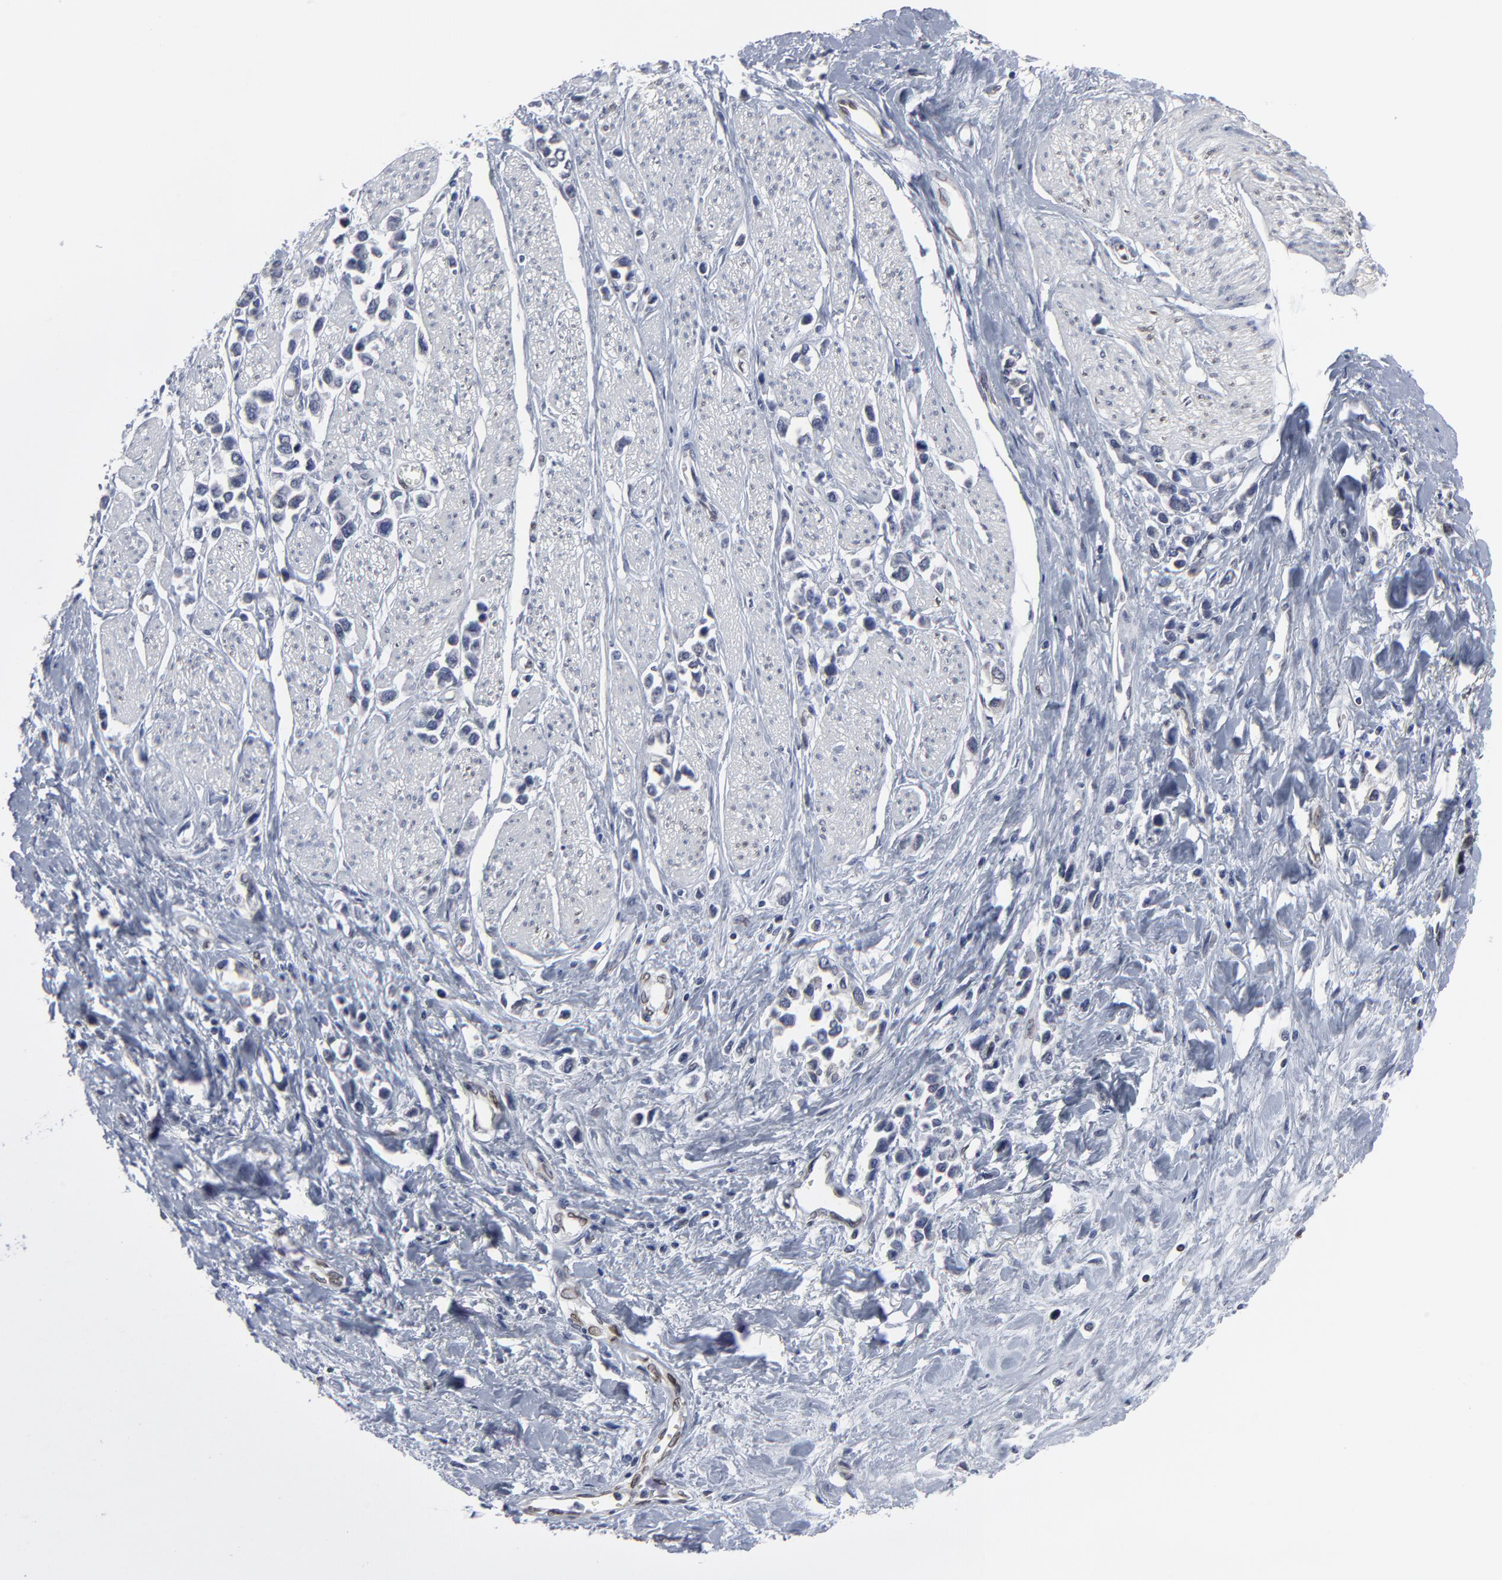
{"staining": {"intensity": "negative", "quantity": "none", "location": "none"}, "tissue": "stomach cancer", "cell_type": "Tumor cells", "image_type": "cancer", "snomed": [{"axis": "morphology", "description": "Adenocarcinoma, NOS"}, {"axis": "topography", "description": "Stomach, upper"}], "caption": "This histopathology image is of stomach cancer stained with IHC to label a protein in brown with the nuclei are counter-stained blue. There is no expression in tumor cells.", "gene": "SYNE2", "patient": {"sex": "male", "age": 76}}